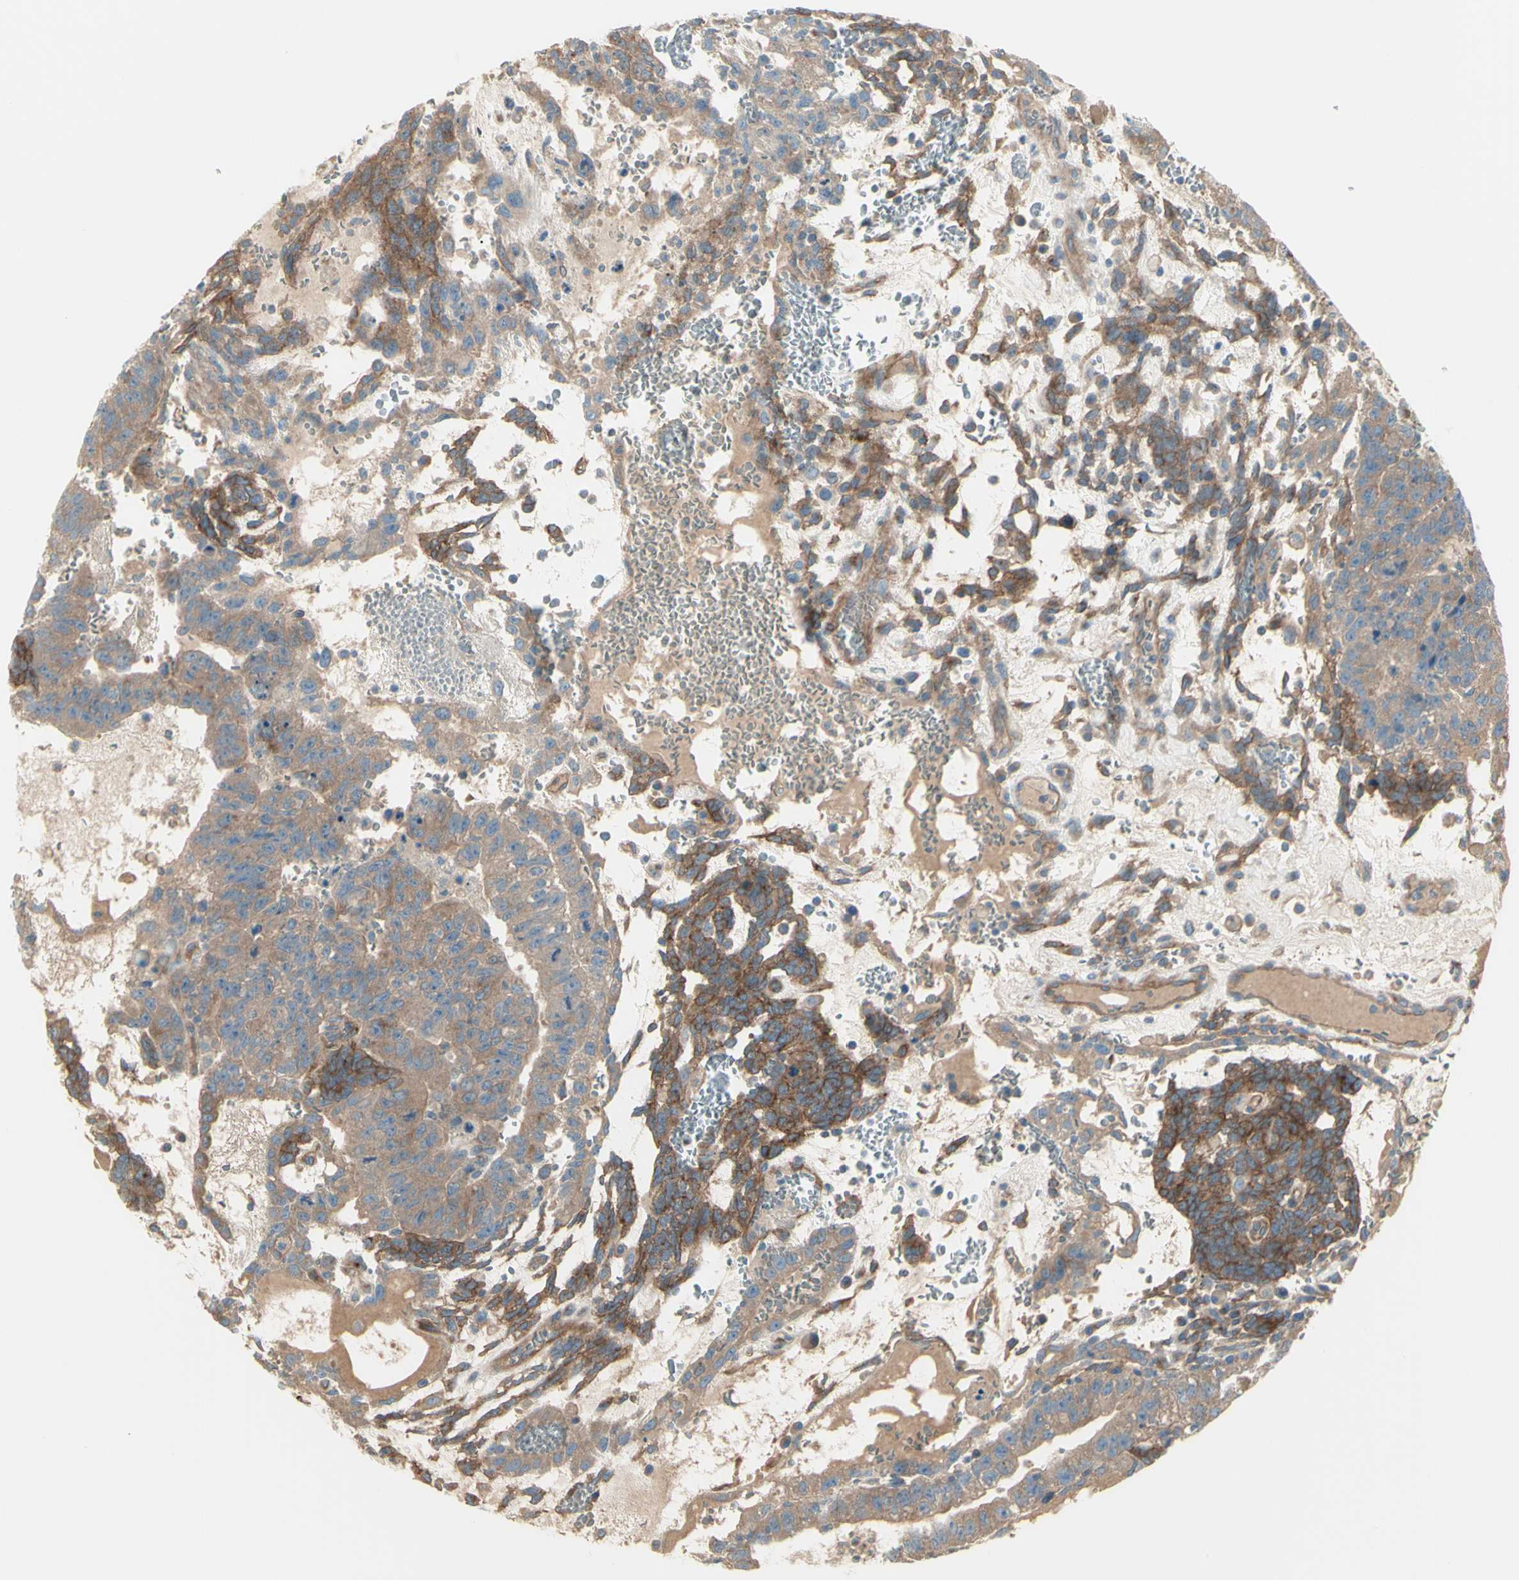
{"staining": {"intensity": "moderate", "quantity": ">75%", "location": "cytoplasmic/membranous"}, "tissue": "testis cancer", "cell_type": "Tumor cells", "image_type": "cancer", "snomed": [{"axis": "morphology", "description": "Seminoma, NOS"}, {"axis": "morphology", "description": "Carcinoma, Embryonal, NOS"}, {"axis": "topography", "description": "Testis"}], "caption": "Testis seminoma tissue reveals moderate cytoplasmic/membranous expression in approximately >75% of tumor cells, visualized by immunohistochemistry.", "gene": "PCDHGA2", "patient": {"sex": "male", "age": 52}}